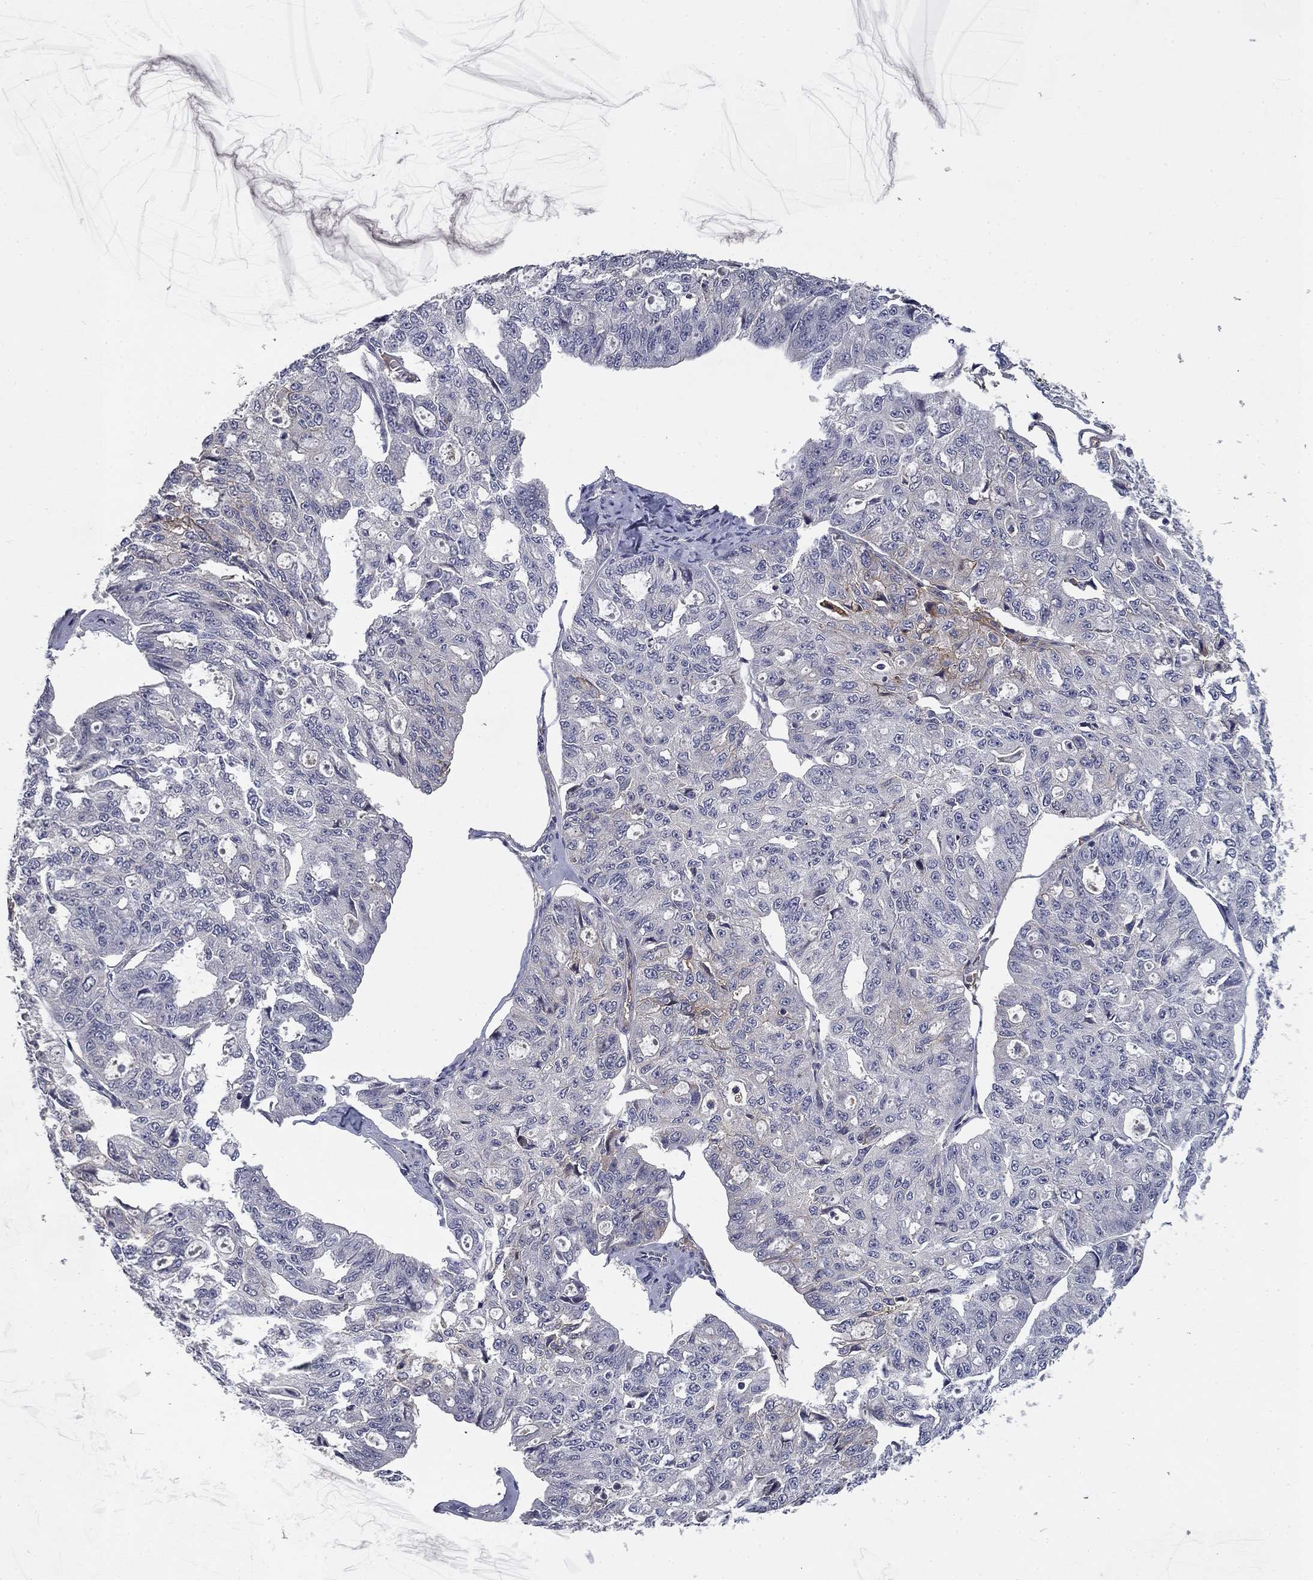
{"staining": {"intensity": "negative", "quantity": "none", "location": "none"}, "tissue": "ovarian cancer", "cell_type": "Tumor cells", "image_type": "cancer", "snomed": [{"axis": "morphology", "description": "Carcinoma, endometroid"}, {"axis": "topography", "description": "Ovary"}], "caption": "This is a image of immunohistochemistry (IHC) staining of ovarian cancer (endometroid carcinoma), which shows no staining in tumor cells.", "gene": "CD274", "patient": {"sex": "female", "age": 65}}